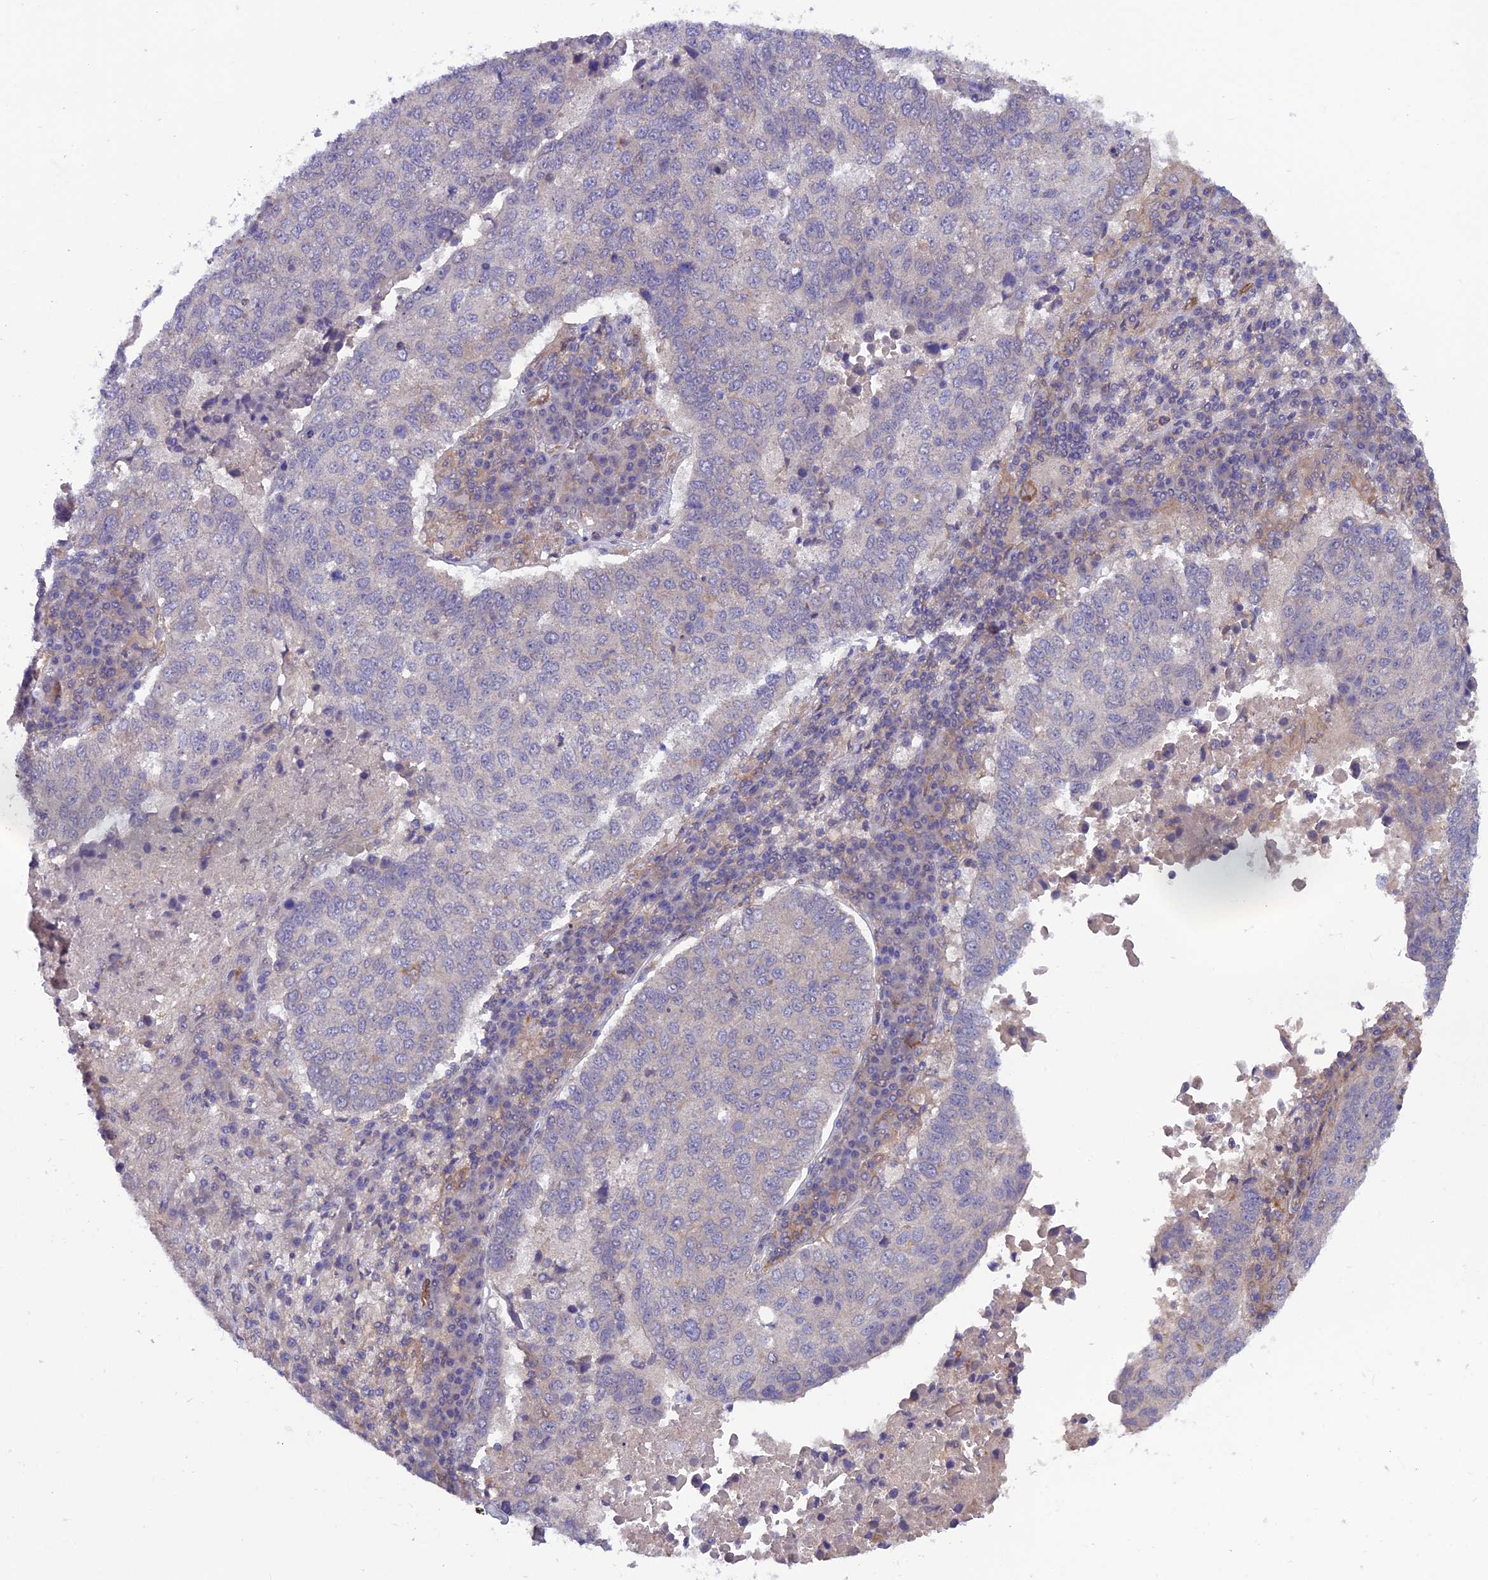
{"staining": {"intensity": "negative", "quantity": "none", "location": "none"}, "tissue": "lung cancer", "cell_type": "Tumor cells", "image_type": "cancer", "snomed": [{"axis": "morphology", "description": "Squamous cell carcinoma, NOS"}, {"axis": "topography", "description": "Lung"}], "caption": "Immunohistochemical staining of human lung cancer (squamous cell carcinoma) shows no significant positivity in tumor cells.", "gene": "MAST2", "patient": {"sex": "male", "age": 73}}